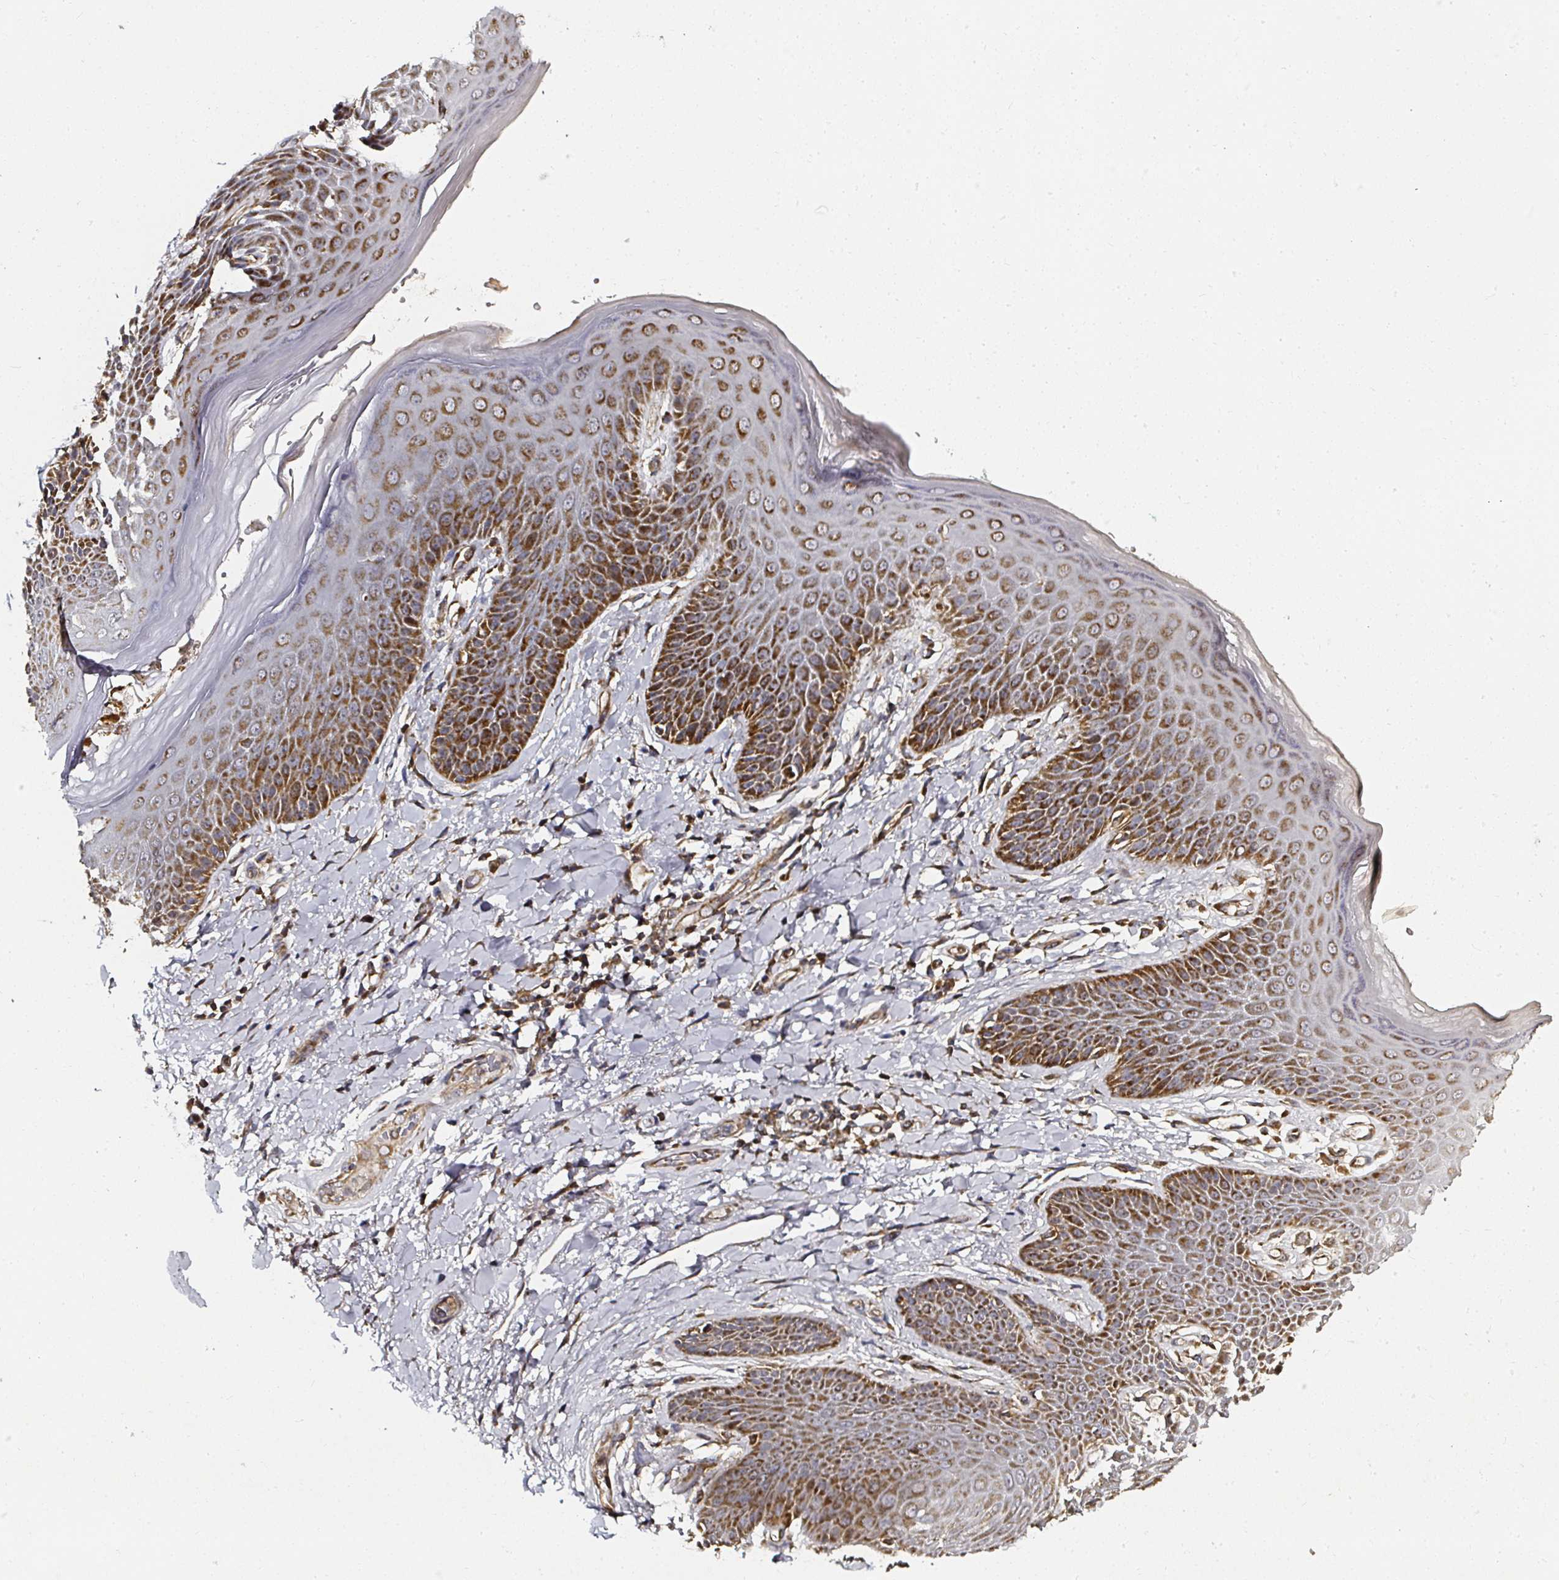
{"staining": {"intensity": "strong", "quantity": ">75%", "location": "cytoplasmic/membranous"}, "tissue": "skin", "cell_type": "Epidermal cells", "image_type": "normal", "snomed": [{"axis": "morphology", "description": "Normal tissue, NOS"}, {"axis": "topography", "description": "Anal"}, {"axis": "topography", "description": "Peripheral nerve tissue"}], "caption": "Immunohistochemistry staining of unremarkable skin, which demonstrates high levels of strong cytoplasmic/membranous staining in approximately >75% of epidermal cells indicating strong cytoplasmic/membranous protein expression. The staining was performed using DAB (3,3'-diaminobenzidine) (brown) for protein detection and nuclei were counterstained in hematoxylin (blue).", "gene": "ATAD3A", "patient": {"sex": "male", "age": 51}}